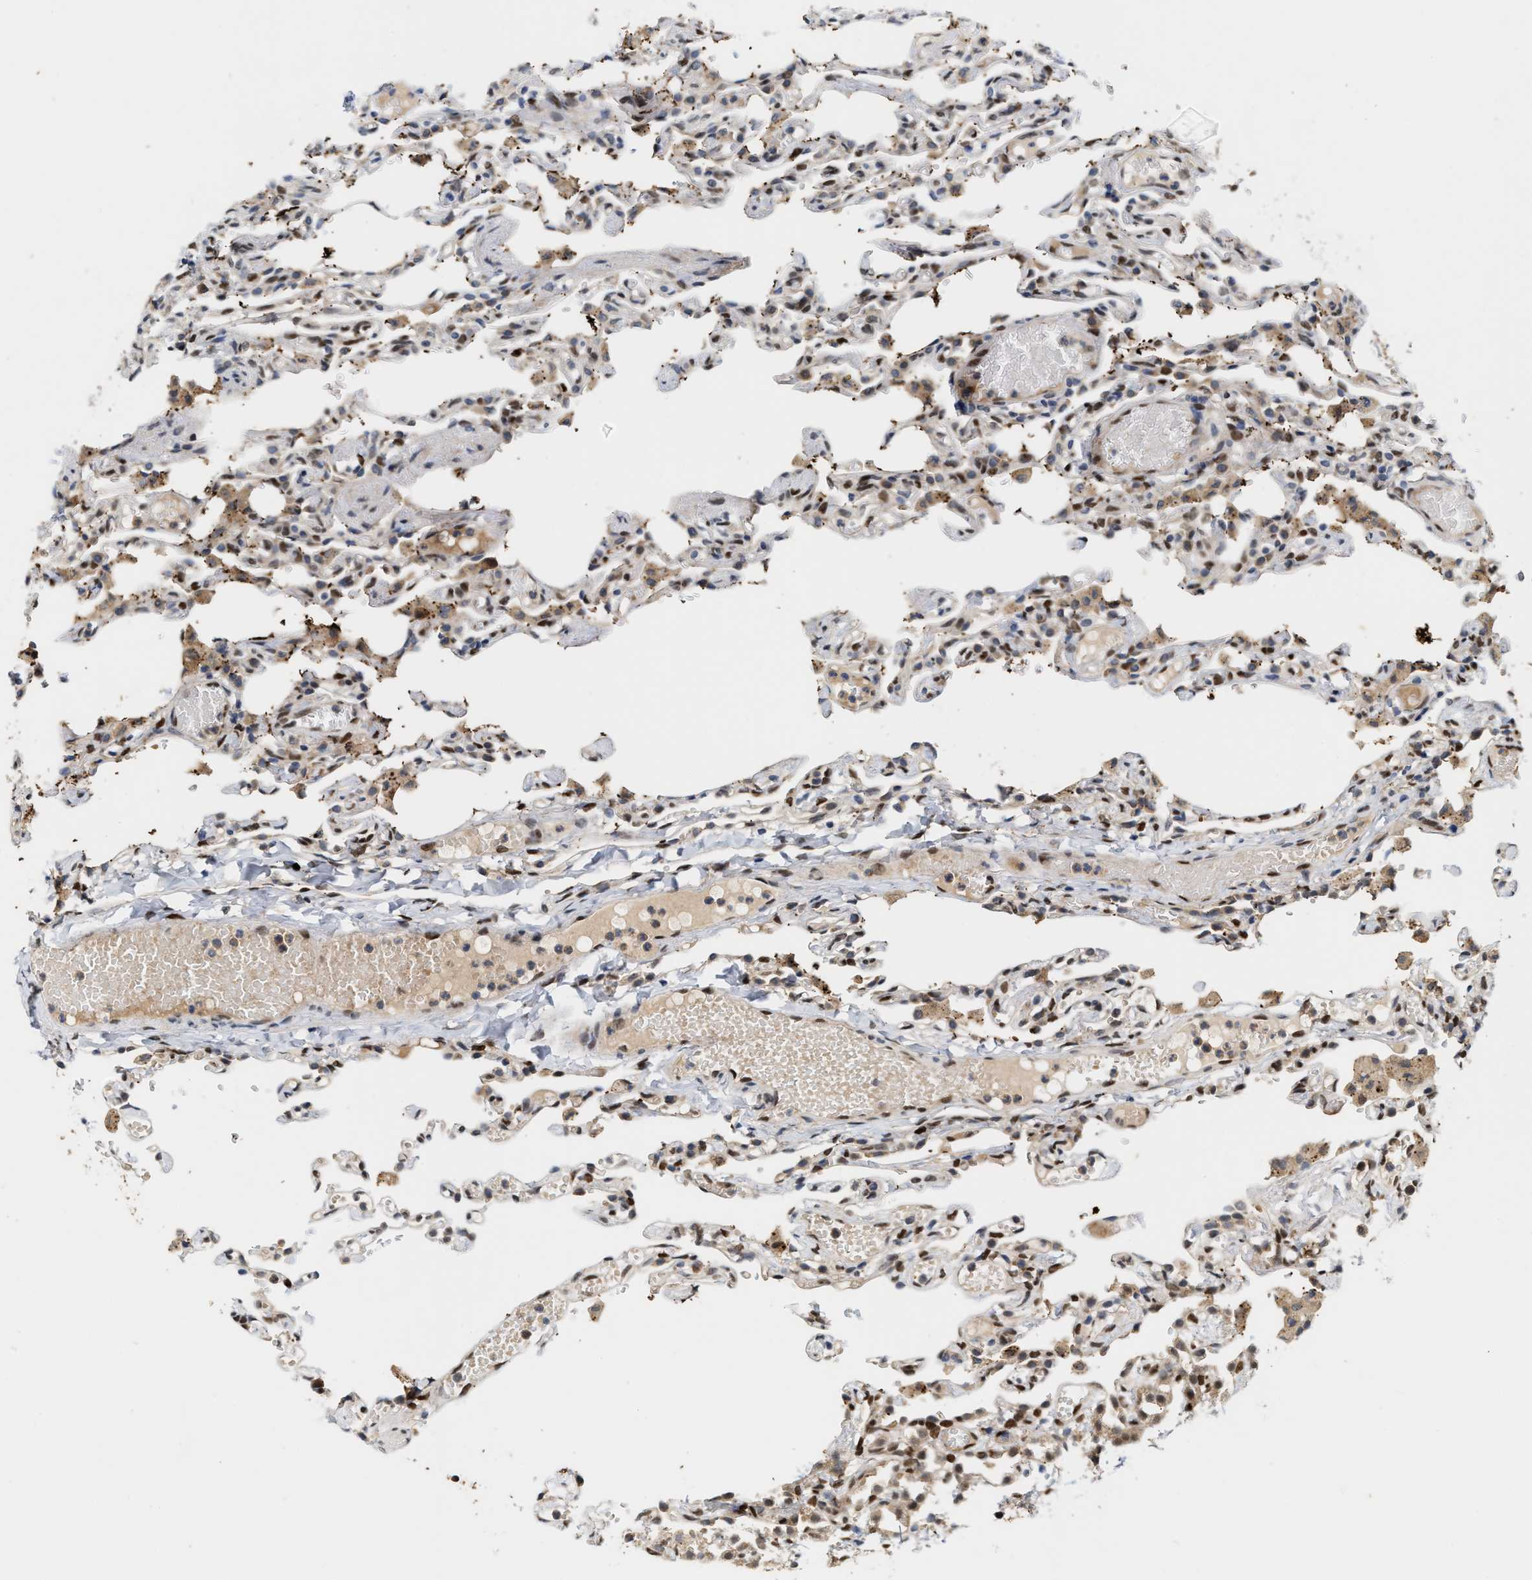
{"staining": {"intensity": "moderate", "quantity": "<25%", "location": "cytoplasmic/membranous,nuclear"}, "tissue": "lung", "cell_type": "Alveolar cells", "image_type": "normal", "snomed": [{"axis": "morphology", "description": "Normal tissue, NOS"}, {"axis": "topography", "description": "Lung"}], "caption": "DAB immunohistochemical staining of unremarkable human lung reveals moderate cytoplasmic/membranous,nuclear protein expression in approximately <25% of alveolar cells. (Brightfield microscopy of DAB IHC at high magnification).", "gene": "TCF4", "patient": {"sex": "male", "age": 21}}